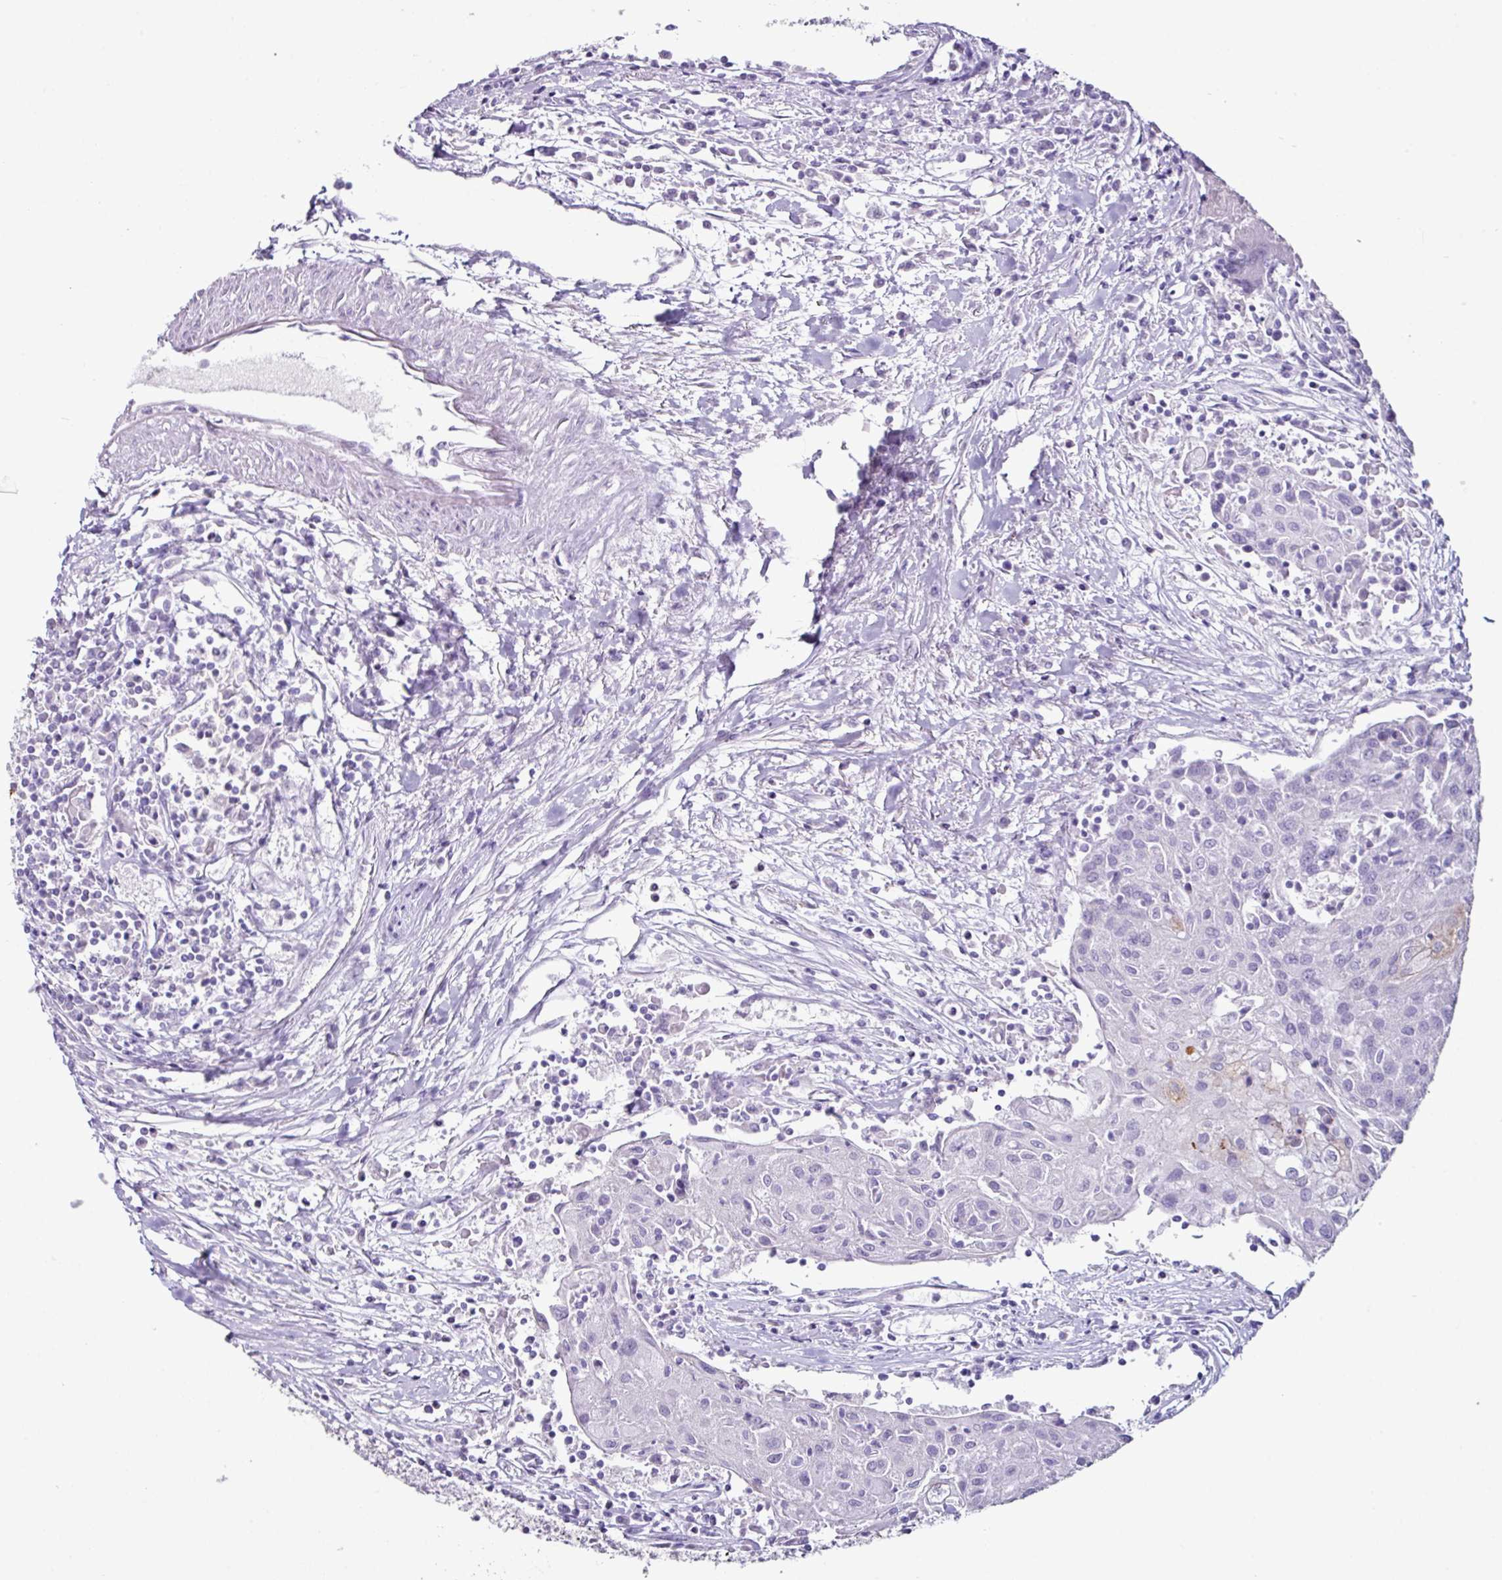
{"staining": {"intensity": "negative", "quantity": "none", "location": "none"}, "tissue": "urothelial cancer", "cell_type": "Tumor cells", "image_type": "cancer", "snomed": [{"axis": "morphology", "description": "Urothelial carcinoma, High grade"}, {"axis": "topography", "description": "Urinary bladder"}], "caption": "Tumor cells show no significant protein positivity in high-grade urothelial carcinoma. (DAB (3,3'-diaminobenzidine) immunohistochemistry, high magnification).", "gene": "GLP2R", "patient": {"sex": "female", "age": 85}}